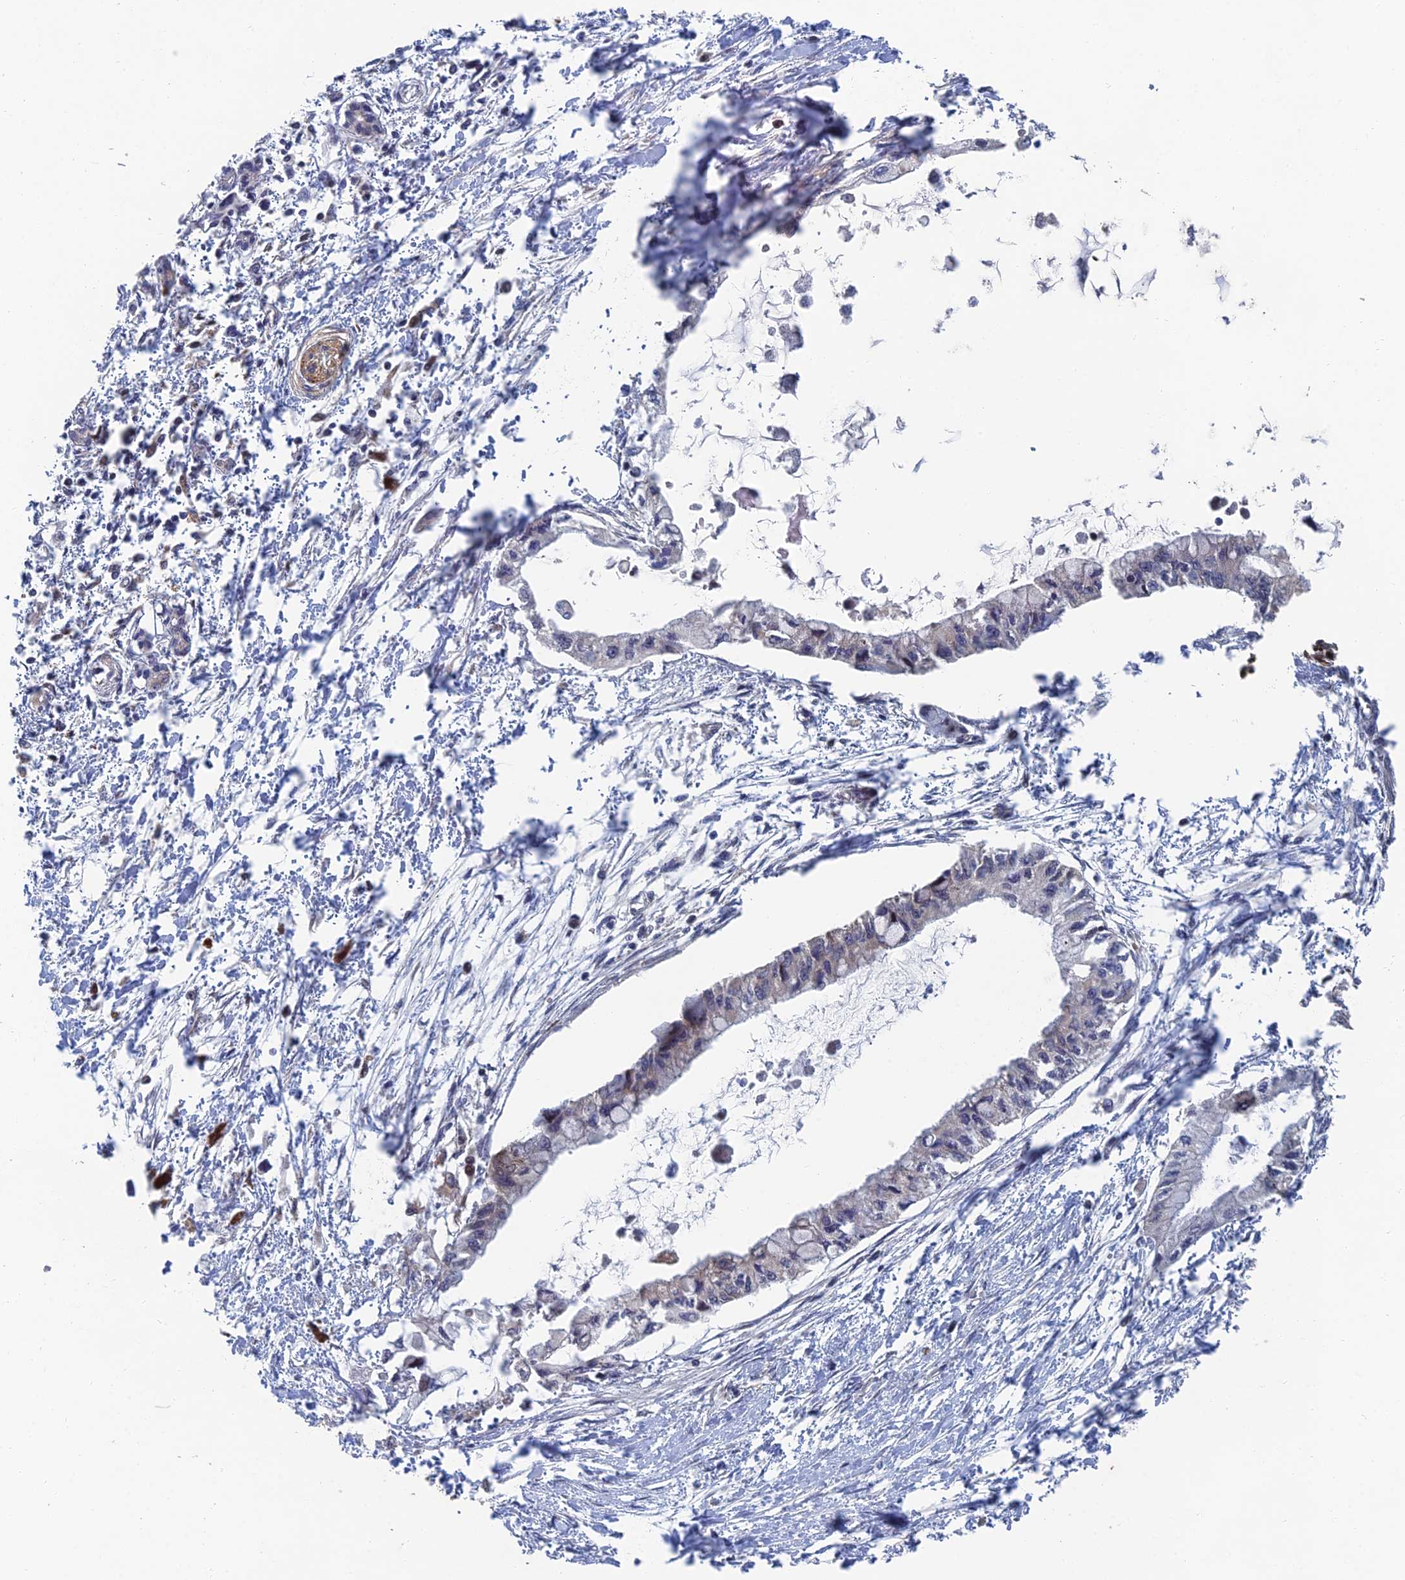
{"staining": {"intensity": "moderate", "quantity": "<25%", "location": "cytoplasmic/membranous"}, "tissue": "pancreatic cancer", "cell_type": "Tumor cells", "image_type": "cancer", "snomed": [{"axis": "morphology", "description": "Adenocarcinoma, NOS"}, {"axis": "topography", "description": "Pancreas"}], "caption": "Brown immunohistochemical staining in pancreatic cancer shows moderate cytoplasmic/membranous expression in about <25% of tumor cells.", "gene": "GTF2IRD1", "patient": {"sex": "male", "age": 48}}